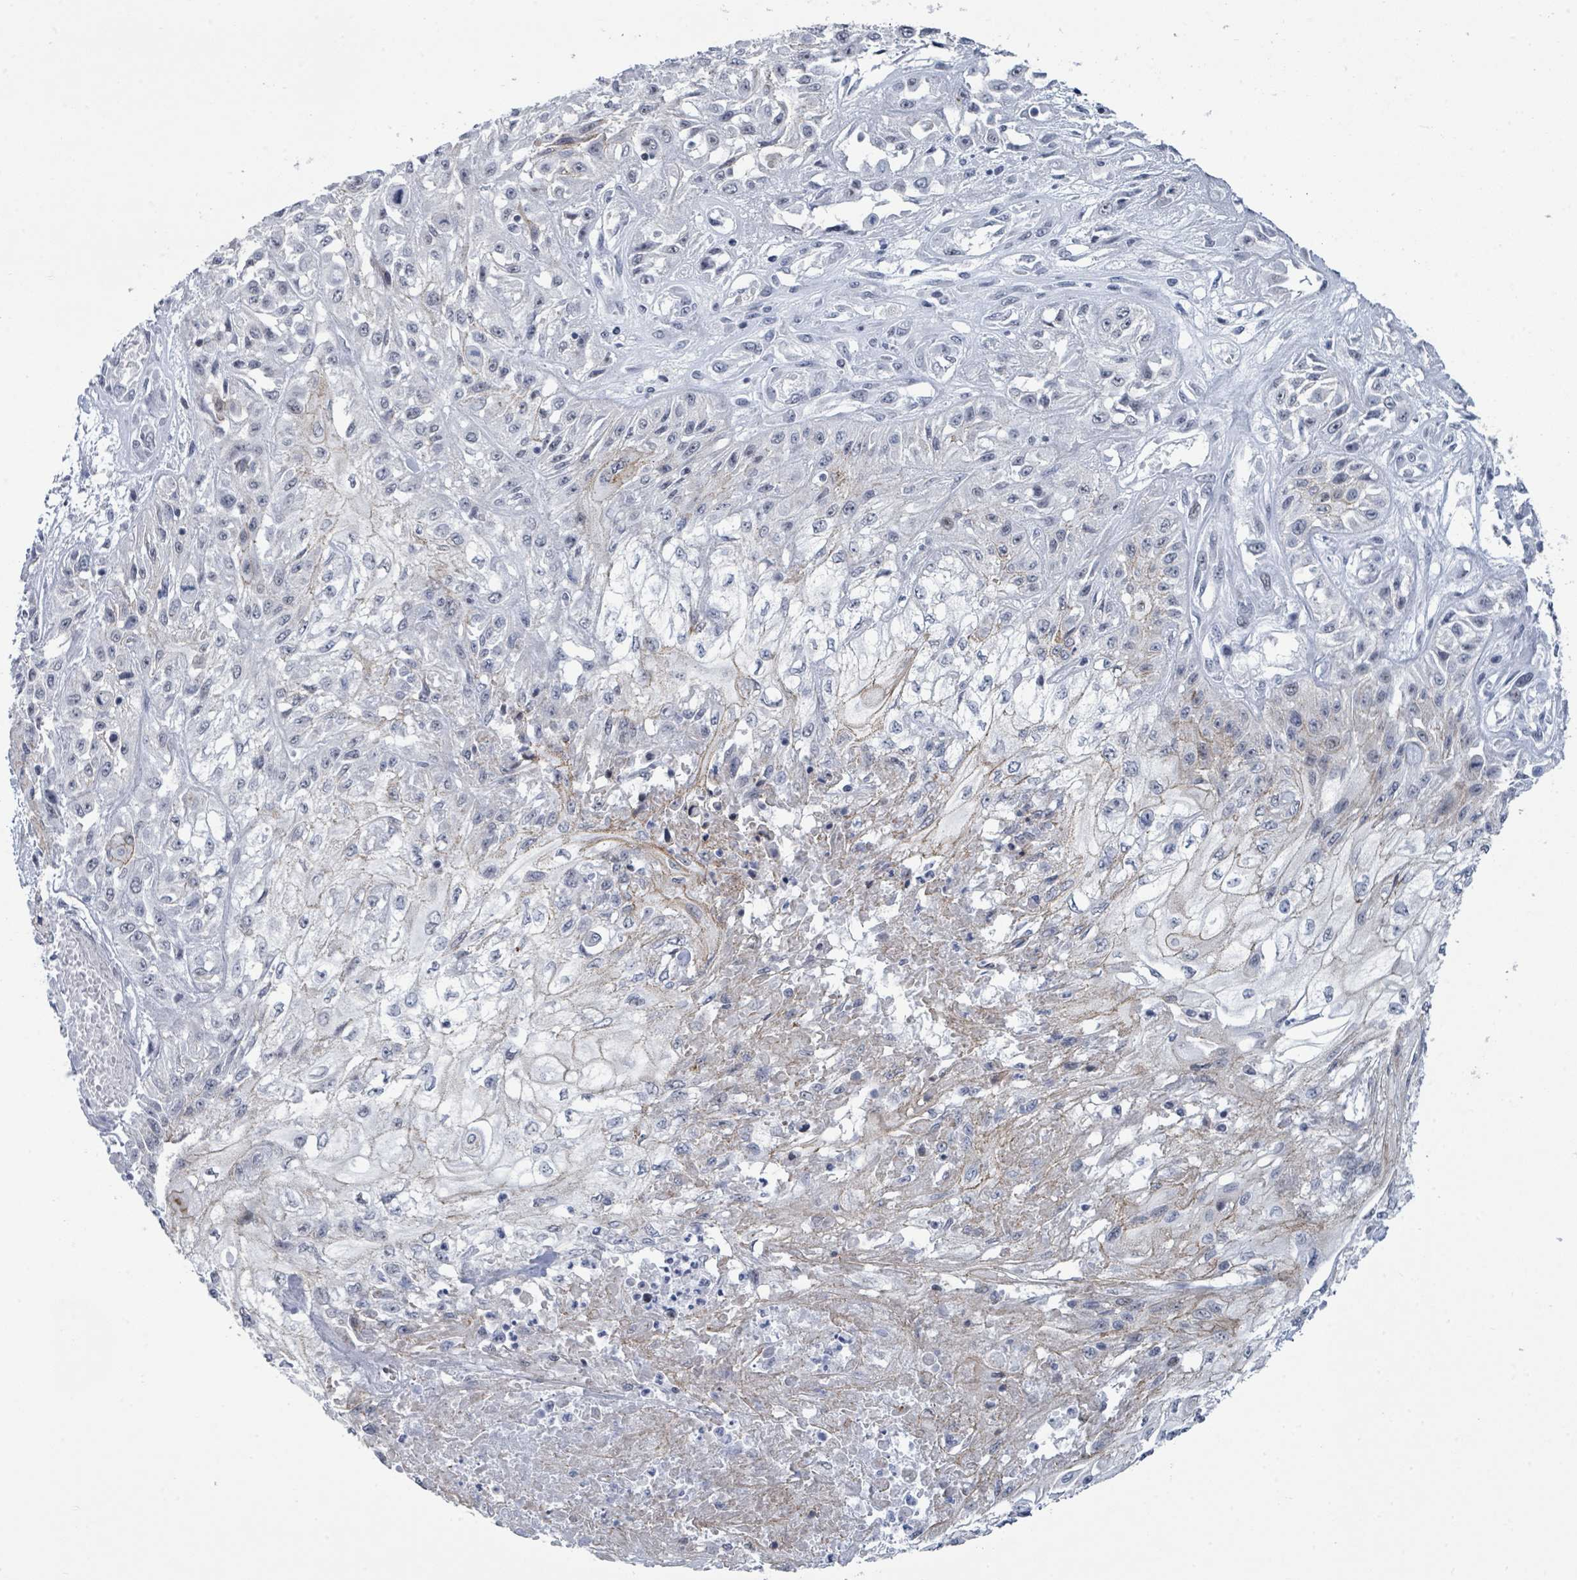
{"staining": {"intensity": "negative", "quantity": "none", "location": "none"}, "tissue": "skin cancer", "cell_type": "Tumor cells", "image_type": "cancer", "snomed": [{"axis": "morphology", "description": "Squamous cell carcinoma, NOS"}, {"axis": "morphology", "description": "Squamous cell carcinoma, metastatic, NOS"}, {"axis": "topography", "description": "Skin"}, {"axis": "topography", "description": "Lymph node"}], "caption": "Immunohistochemistry micrograph of neoplastic tissue: skin cancer stained with DAB shows no significant protein staining in tumor cells.", "gene": "CT45A5", "patient": {"sex": "male", "age": 75}}